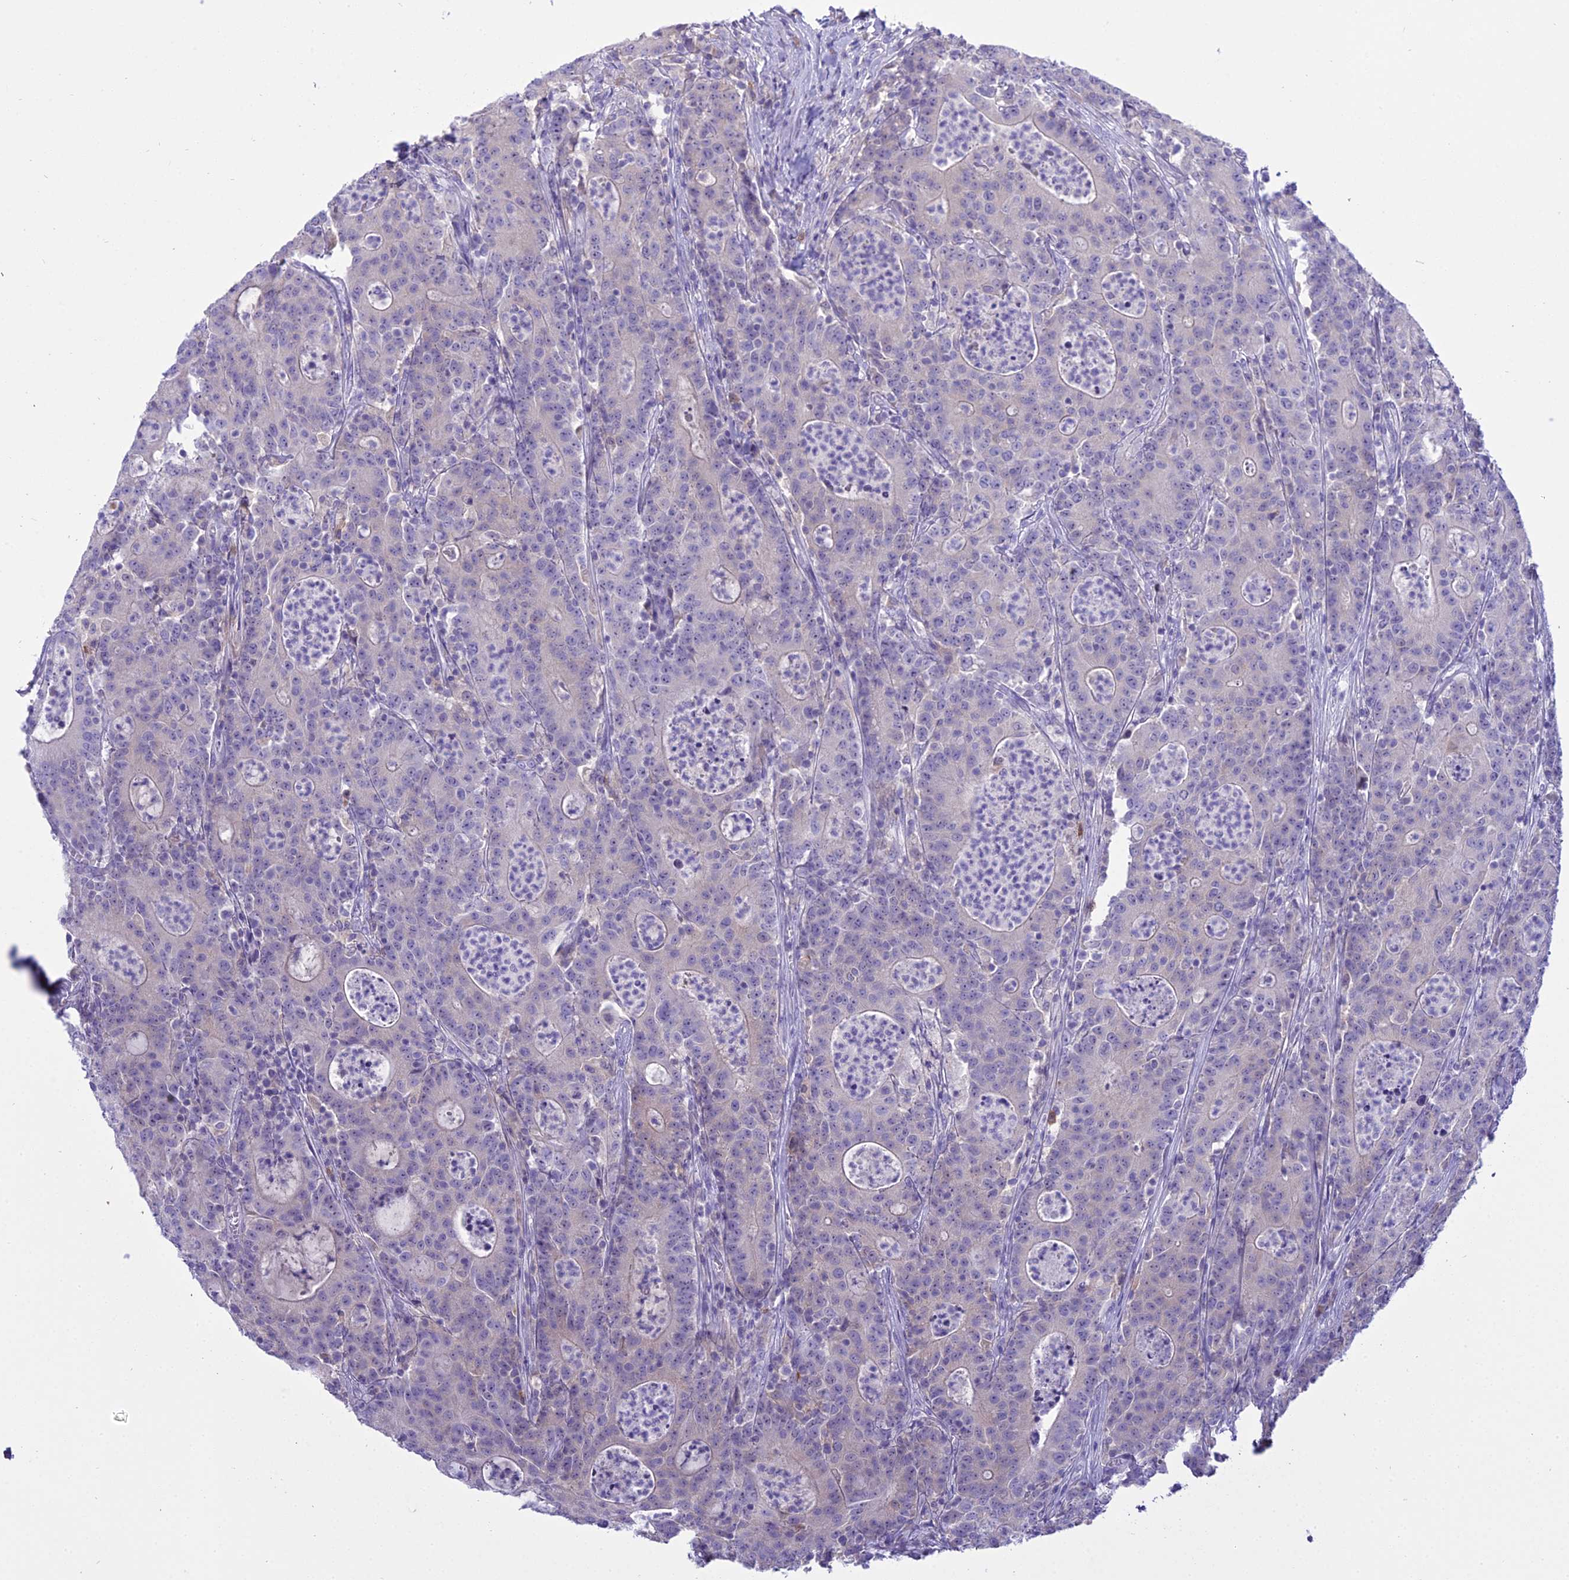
{"staining": {"intensity": "negative", "quantity": "none", "location": "none"}, "tissue": "colorectal cancer", "cell_type": "Tumor cells", "image_type": "cancer", "snomed": [{"axis": "morphology", "description": "Adenocarcinoma, NOS"}, {"axis": "topography", "description": "Colon"}], "caption": "Protein analysis of colorectal cancer (adenocarcinoma) exhibits no significant expression in tumor cells.", "gene": "BLNK", "patient": {"sex": "male", "age": 83}}